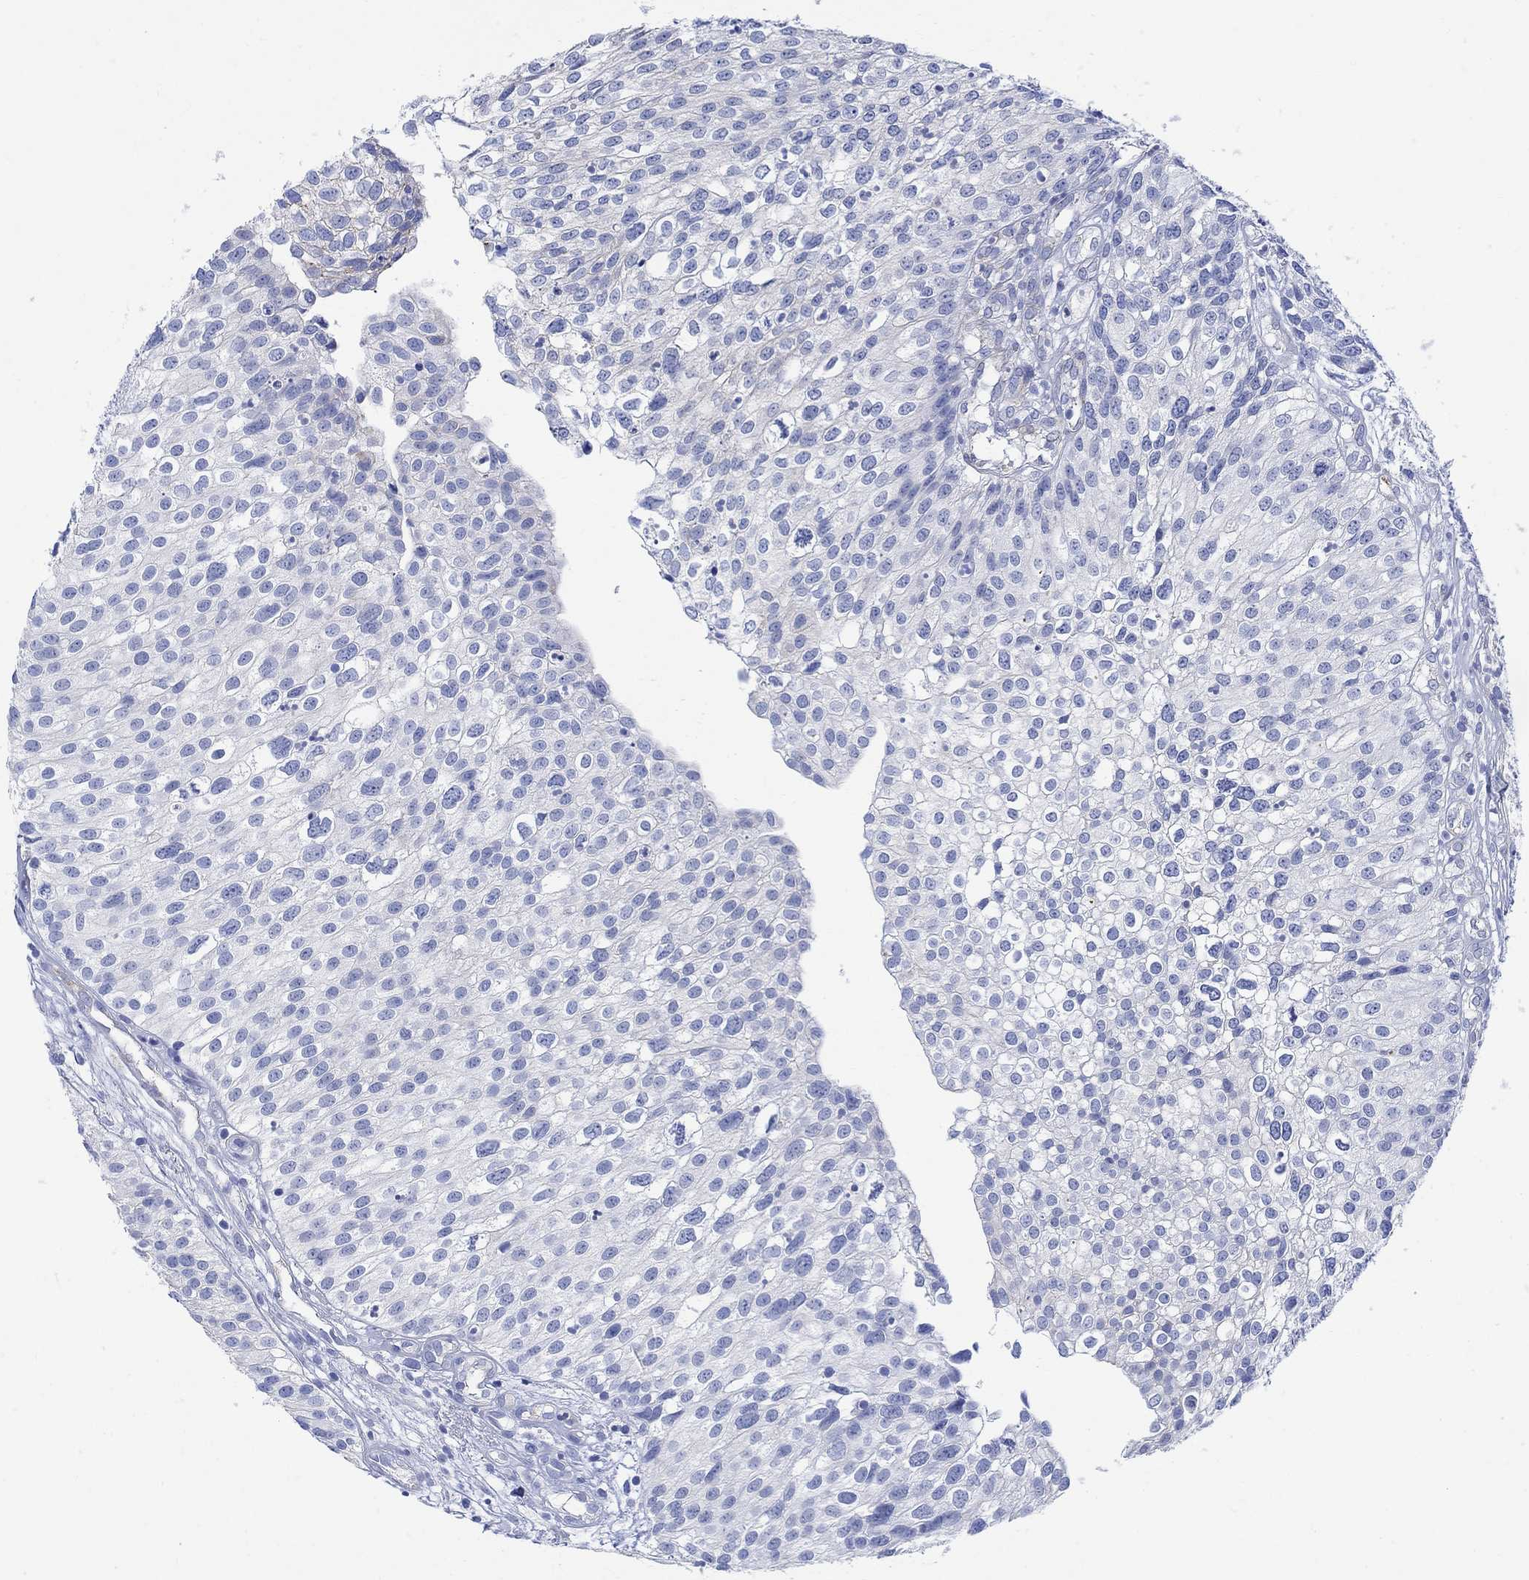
{"staining": {"intensity": "moderate", "quantity": "<25%", "location": "cytoplasmic/membranous"}, "tissue": "urothelial cancer", "cell_type": "Tumor cells", "image_type": "cancer", "snomed": [{"axis": "morphology", "description": "Urothelial carcinoma, High grade"}, {"axis": "topography", "description": "Urinary bladder"}], "caption": "Urothelial carcinoma (high-grade) was stained to show a protein in brown. There is low levels of moderate cytoplasmic/membranous positivity in approximately <25% of tumor cells. The staining was performed using DAB (3,3'-diaminobenzidine) to visualize the protein expression in brown, while the nuclei were stained in blue with hematoxylin (Magnification: 20x).", "gene": "MYL1", "patient": {"sex": "female", "age": 79}}